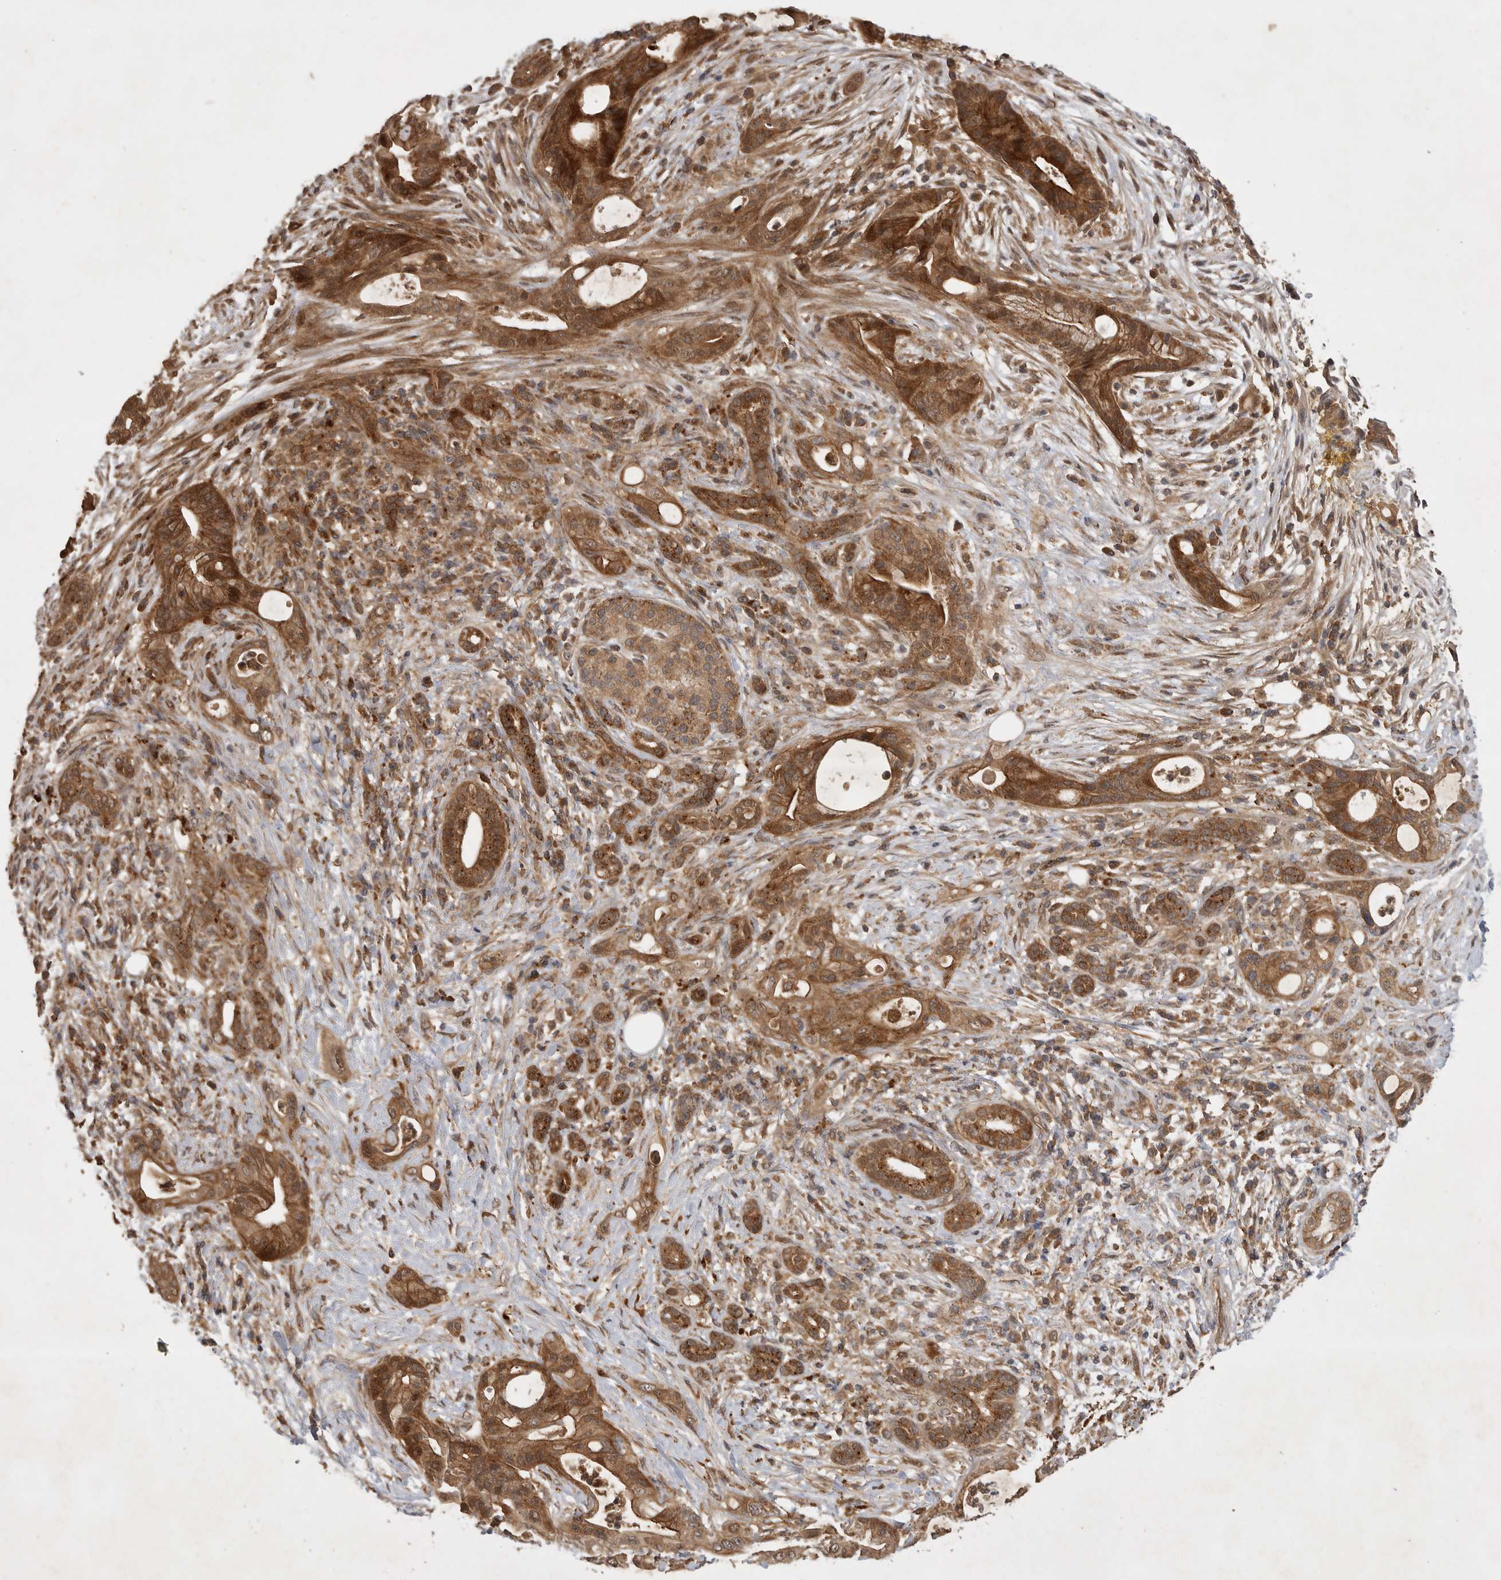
{"staining": {"intensity": "strong", "quantity": ">75%", "location": "cytoplasmic/membranous"}, "tissue": "pancreatic cancer", "cell_type": "Tumor cells", "image_type": "cancer", "snomed": [{"axis": "morphology", "description": "Adenocarcinoma, NOS"}, {"axis": "topography", "description": "Pancreas"}], "caption": "Protein expression analysis of pancreatic cancer (adenocarcinoma) demonstrates strong cytoplasmic/membranous staining in about >75% of tumor cells. Nuclei are stained in blue.", "gene": "ZNF232", "patient": {"sex": "male", "age": 58}}